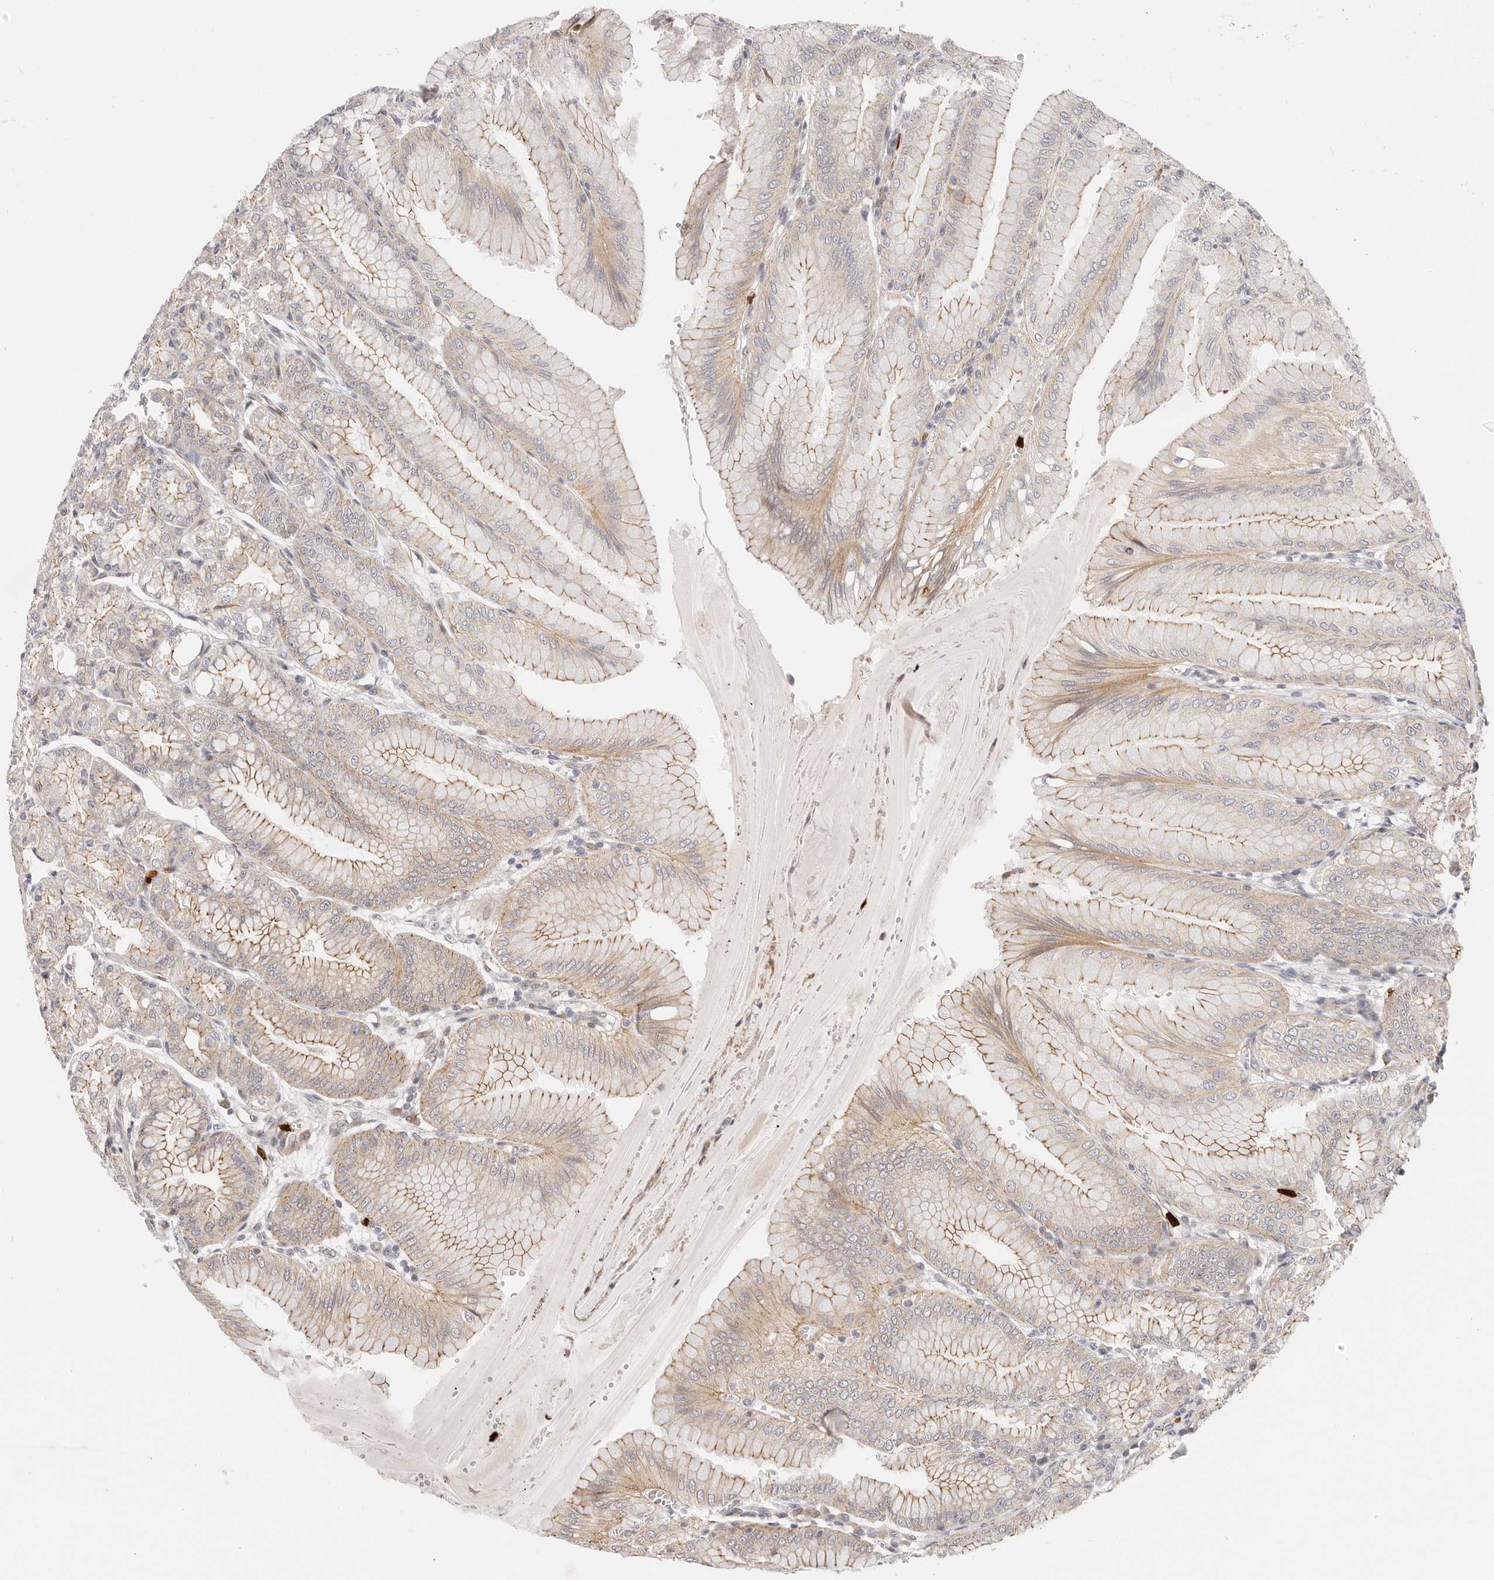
{"staining": {"intensity": "moderate", "quantity": "25%-75%", "location": "cytoplasmic/membranous"}, "tissue": "stomach", "cell_type": "Glandular cells", "image_type": "normal", "snomed": [{"axis": "morphology", "description": "Normal tissue, NOS"}, {"axis": "topography", "description": "Stomach, lower"}], "caption": "Moderate cytoplasmic/membranous positivity is identified in approximately 25%-75% of glandular cells in unremarkable stomach.", "gene": "AFDN", "patient": {"sex": "male", "age": 71}}